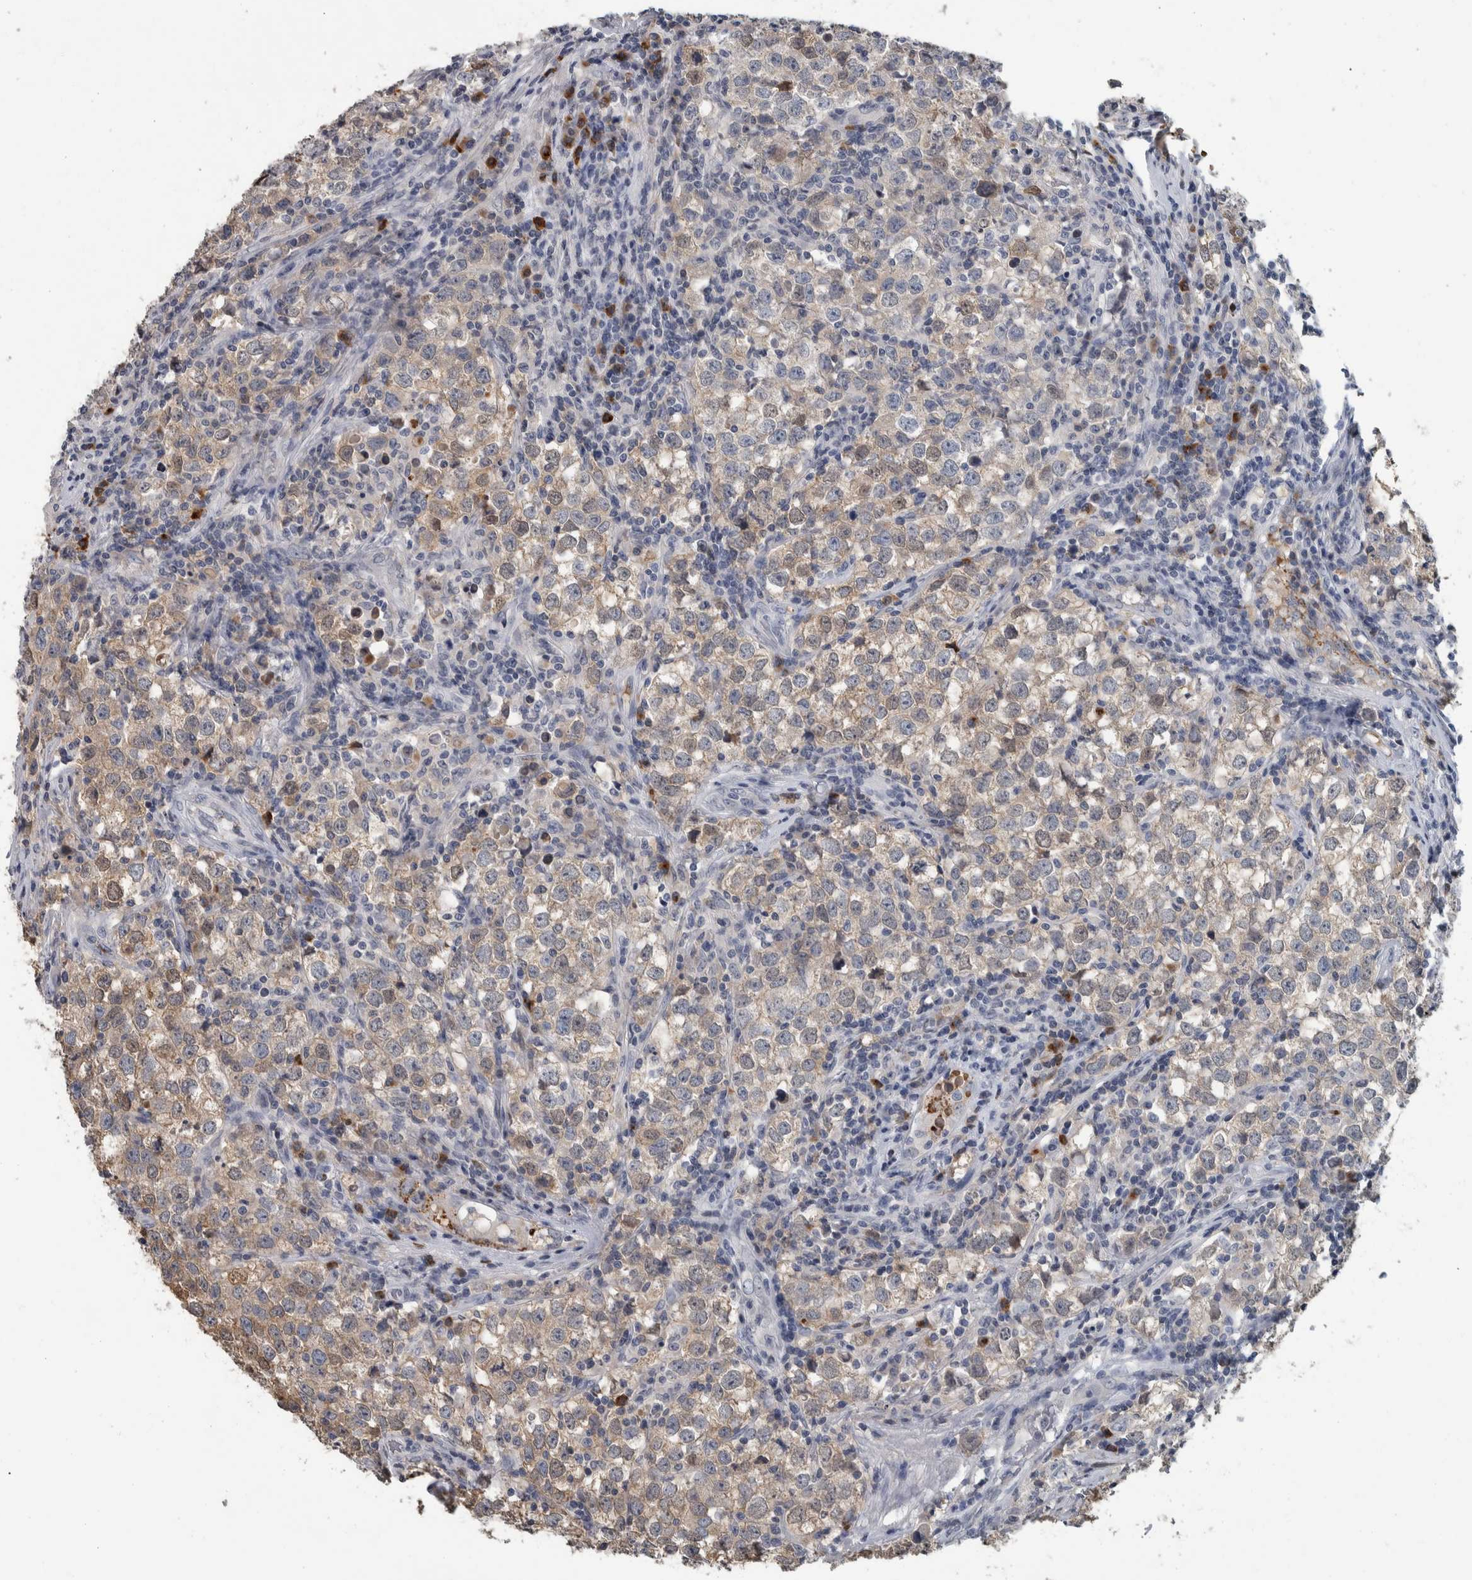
{"staining": {"intensity": "weak", "quantity": ">75%", "location": "cytoplasmic/membranous"}, "tissue": "testis cancer", "cell_type": "Tumor cells", "image_type": "cancer", "snomed": [{"axis": "morphology", "description": "Seminoma, NOS"}, {"axis": "morphology", "description": "Carcinoma, Embryonal, NOS"}, {"axis": "topography", "description": "Testis"}], "caption": "This is a micrograph of IHC staining of testis cancer, which shows weak expression in the cytoplasmic/membranous of tumor cells.", "gene": "CAVIN4", "patient": {"sex": "male", "age": 28}}